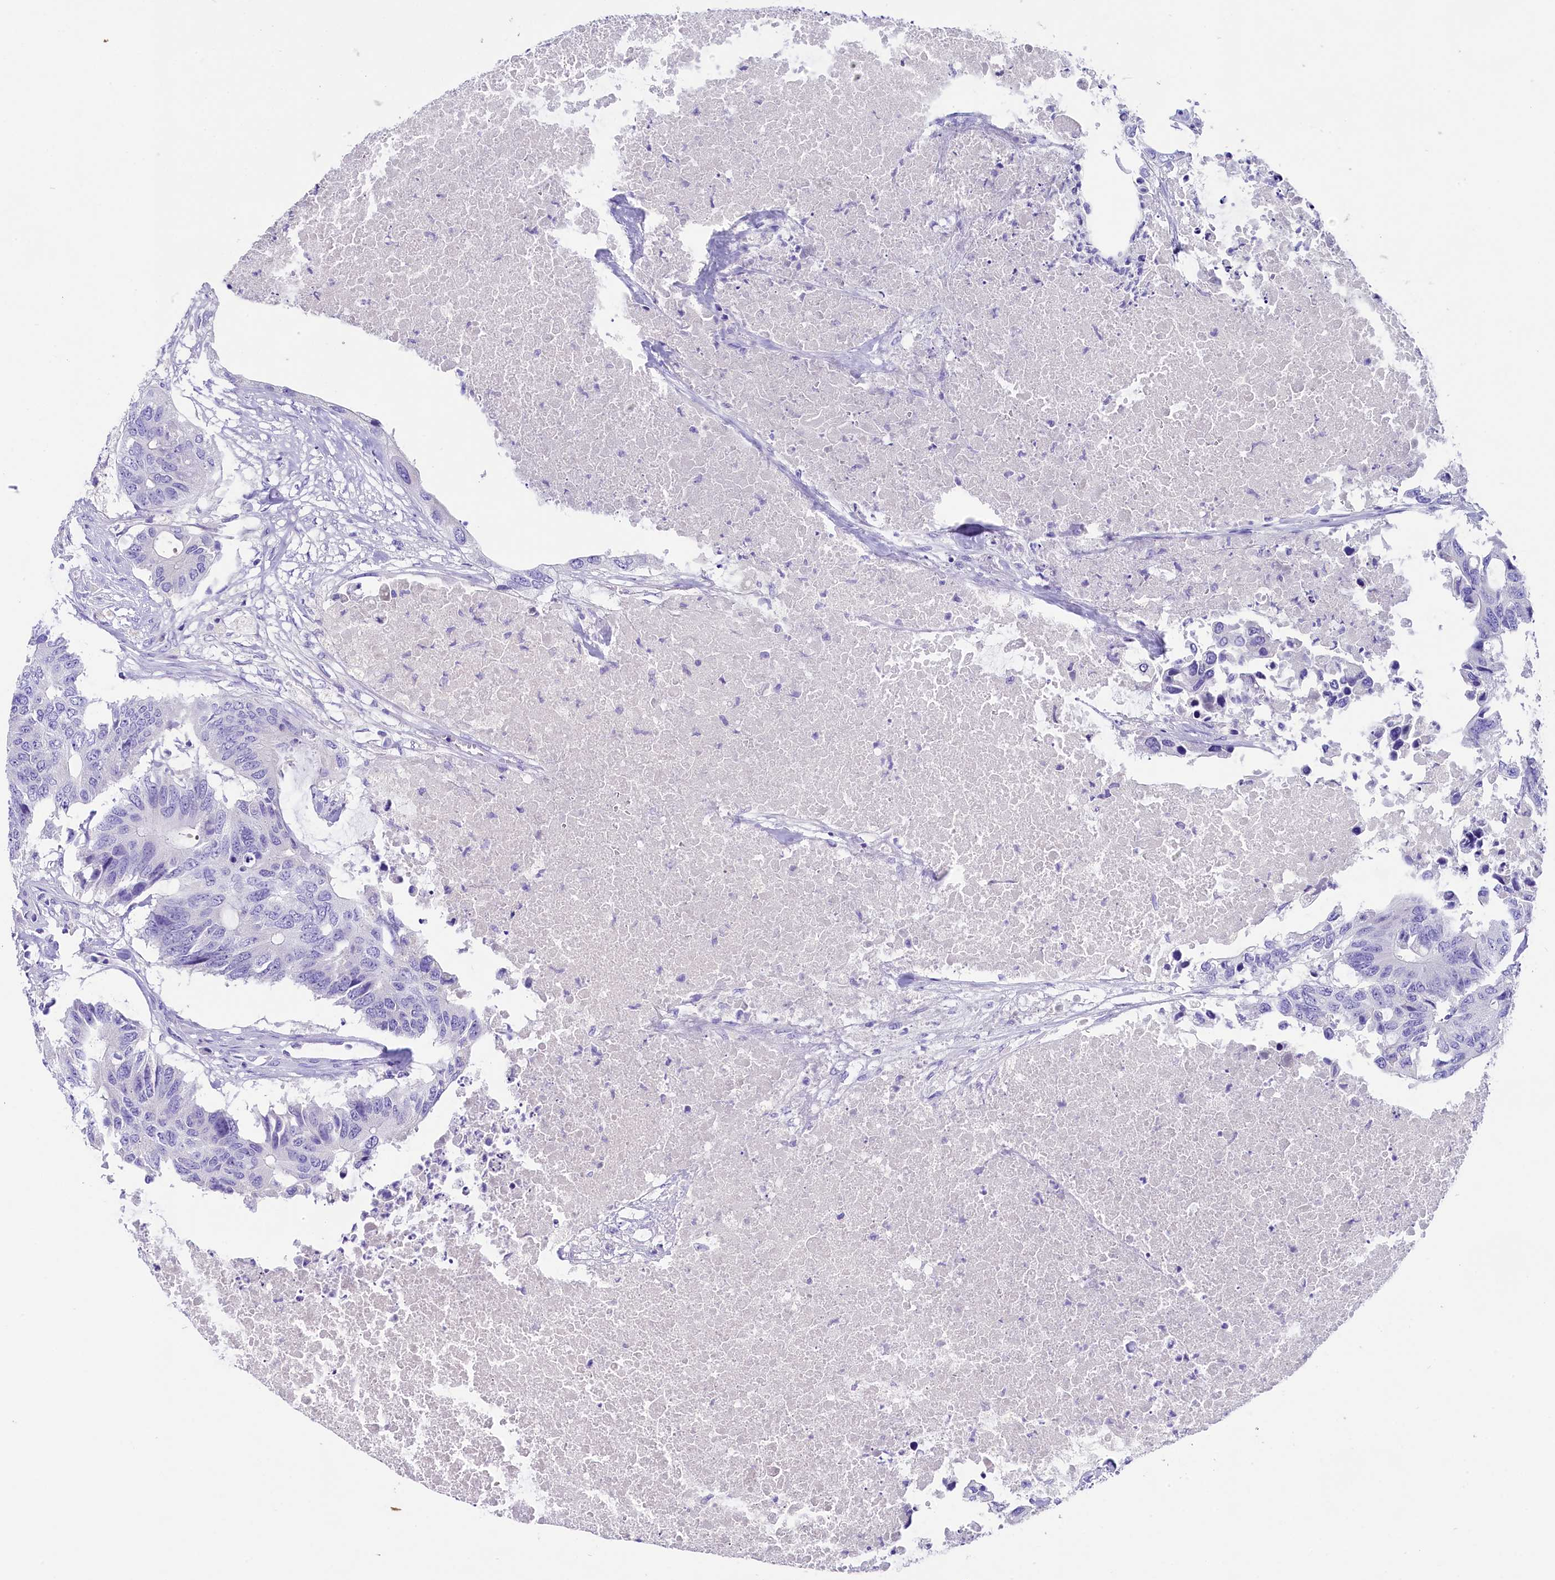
{"staining": {"intensity": "negative", "quantity": "none", "location": "none"}, "tissue": "colorectal cancer", "cell_type": "Tumor cells", "image_type": "cancer", "snomed": [{"axis": "morphology", "description": "Adenocarcinoma, NOS"}, {"axis": "topography", "description": "Colon"}], "caption": "This histopathology image is of adenocarcinoma (colorectal) stained with immunohistochemistry (IHC) to label a protein in brown with the nuclei are counter-stained blue. There is no staining in tumor cells.", "gene": "SKIDA1", "patient": {"sex": "male", "age": 71}}